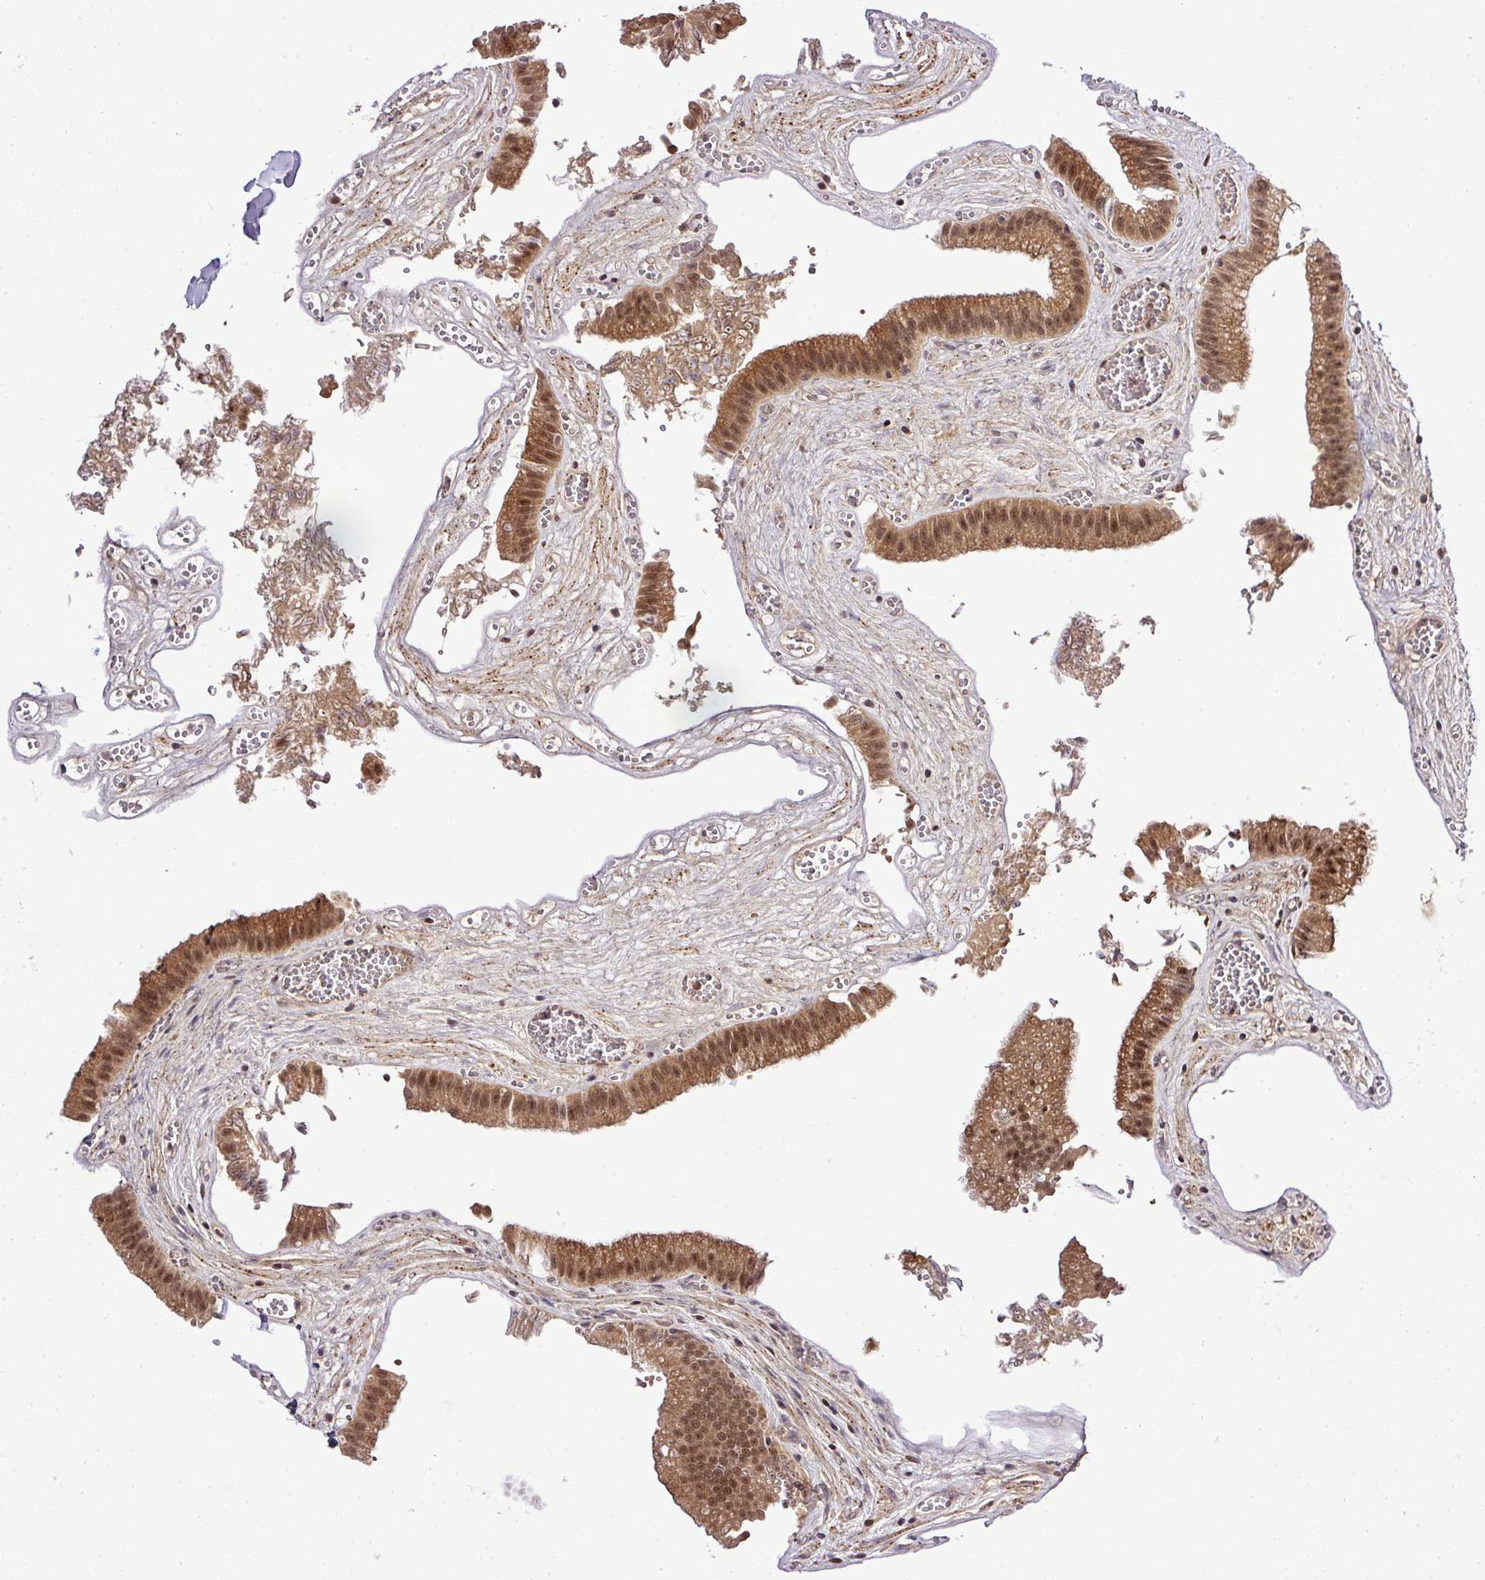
{"staining": {"intensity": "moderate", "quantity": ">75%", "location": "cytoplasmic/membranous,nuclear"}, "tissue": "gallbladder", "cell_type": "Glandular cells", "image_type": "normal", "snomed": [{"axis": "morphology", "description": "Normal tissue, NOS"}, {"axis": "topography", "description": "Gallbladder"}], "caption": "Immunohistochemistry of unremarkable gallbladder displays medium levels of moderate cytoplasmic/membranous,nuclear staining in approximately >75% of glandular cells.", "gene": "FAM153A", "patient": {"sex": "male", "age": 17}}